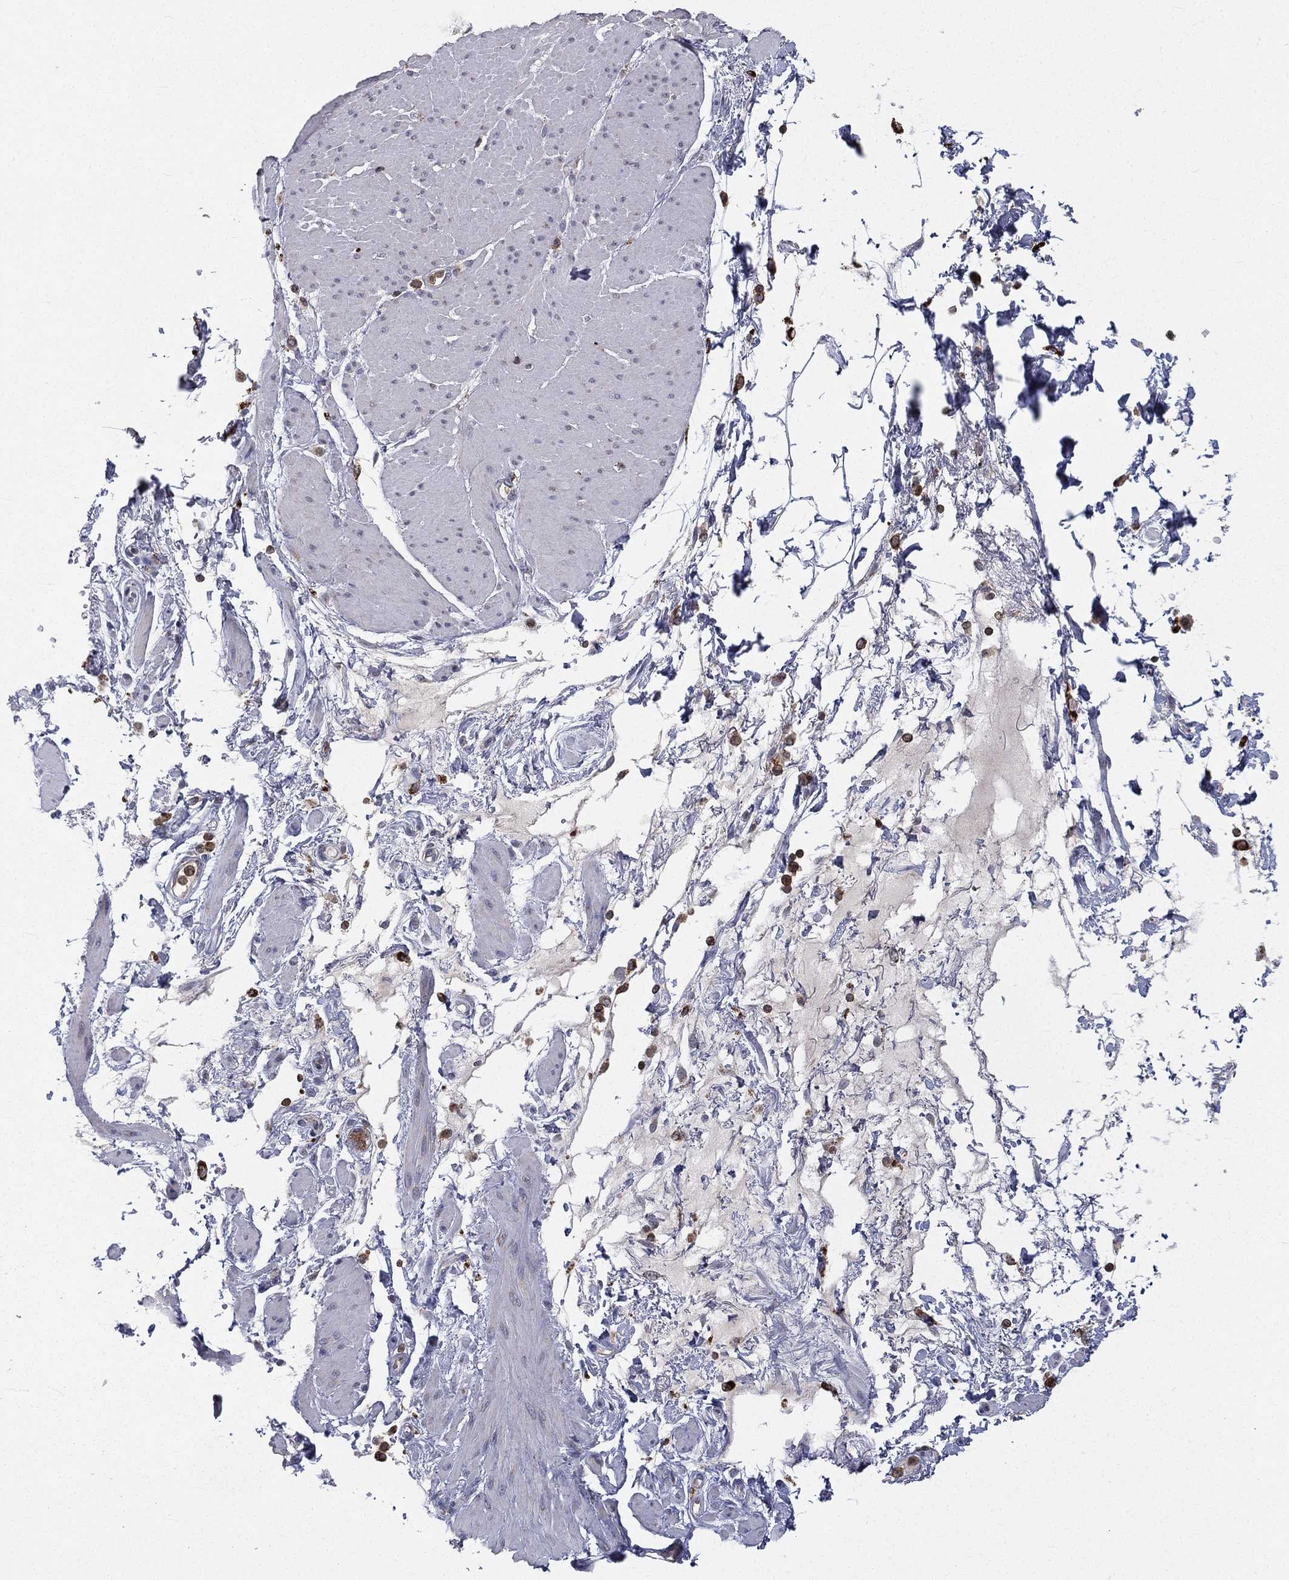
{"staining": {"intensity": "negative", "quantity": "none", "location": "none"}, "tissue": "smooth muscle", "cell_type": "Smooth muscle cells", "image_type": "normal", "snomed": [{"axis": "morphology", "description": "Normal tissue, NOS"}, {"axis": "topography", "description": "Smooth muscle"}, {"axis": "topography", "description": "Anal"}], "caption": "Immunohistochemistry photomicrograph of normal smooth muscle stained for a protein (brown), which exhibits no expression in smooth muscle cells. (DAB immunohistochemistry (IHC) visualized using brightfield microscopy, high magnification).", "gene": "RIN3", "patient": {"sex": "male", "age": 83}}